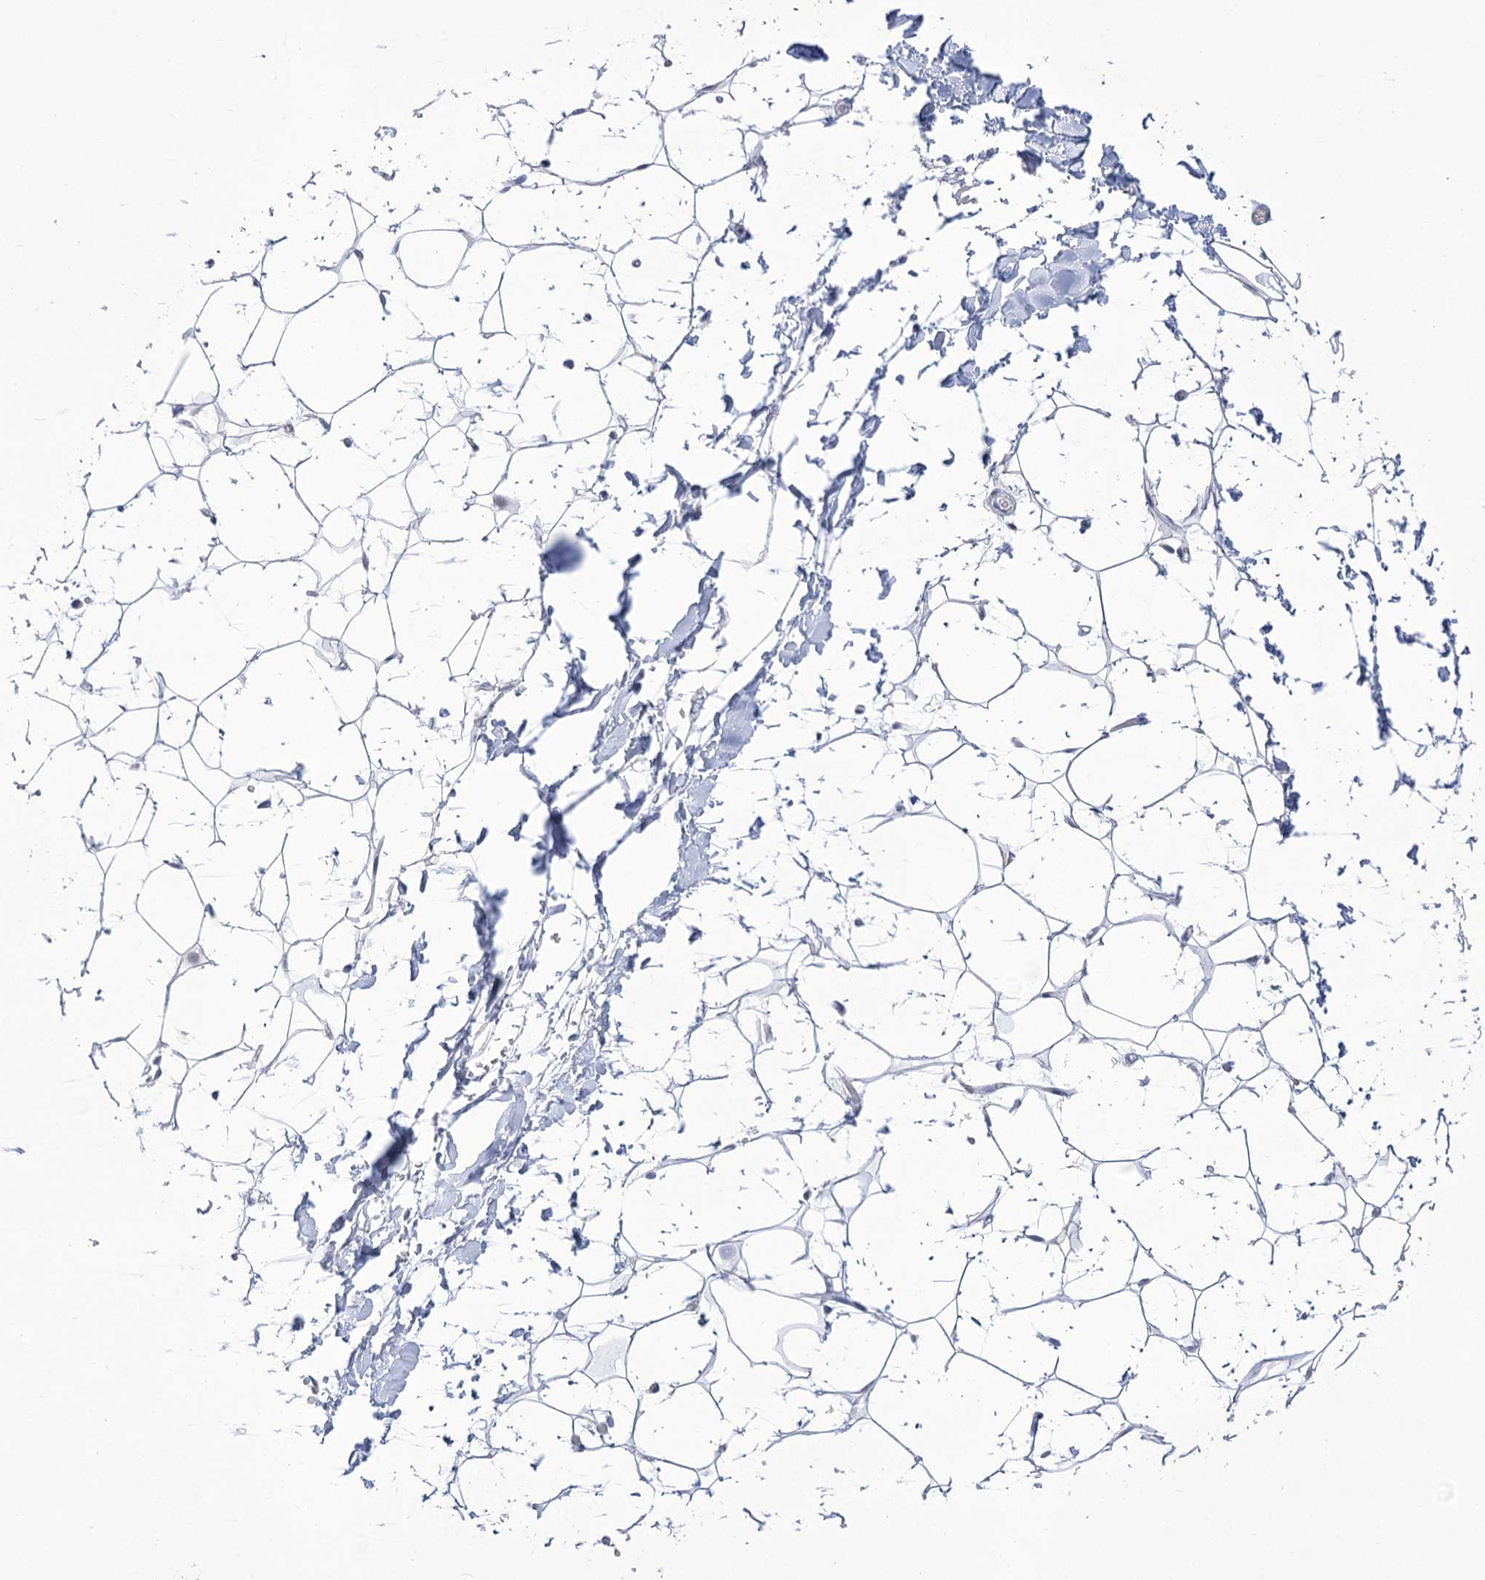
{"staining": {"intensity": "negative", "quantity": "none", "location": "none"}, "tissue": "adipose tissue", "cell_type": "Adipocytes", "image_type": "normal", "snomed": [{"axis": "morphology", "description": "Normal tissue, NOS"}, {"axis": "topography", "description": "Breast"}], "caption": "Image shows no protein expression in adipocytes of unremarkable adipose tissue. (DAB (3,3'-diaminobenzidine) IHC visualized using brightfield microscopy, high magnification).", "gene": "BEND7", "patient": {"sex": "female", "age": 26}}